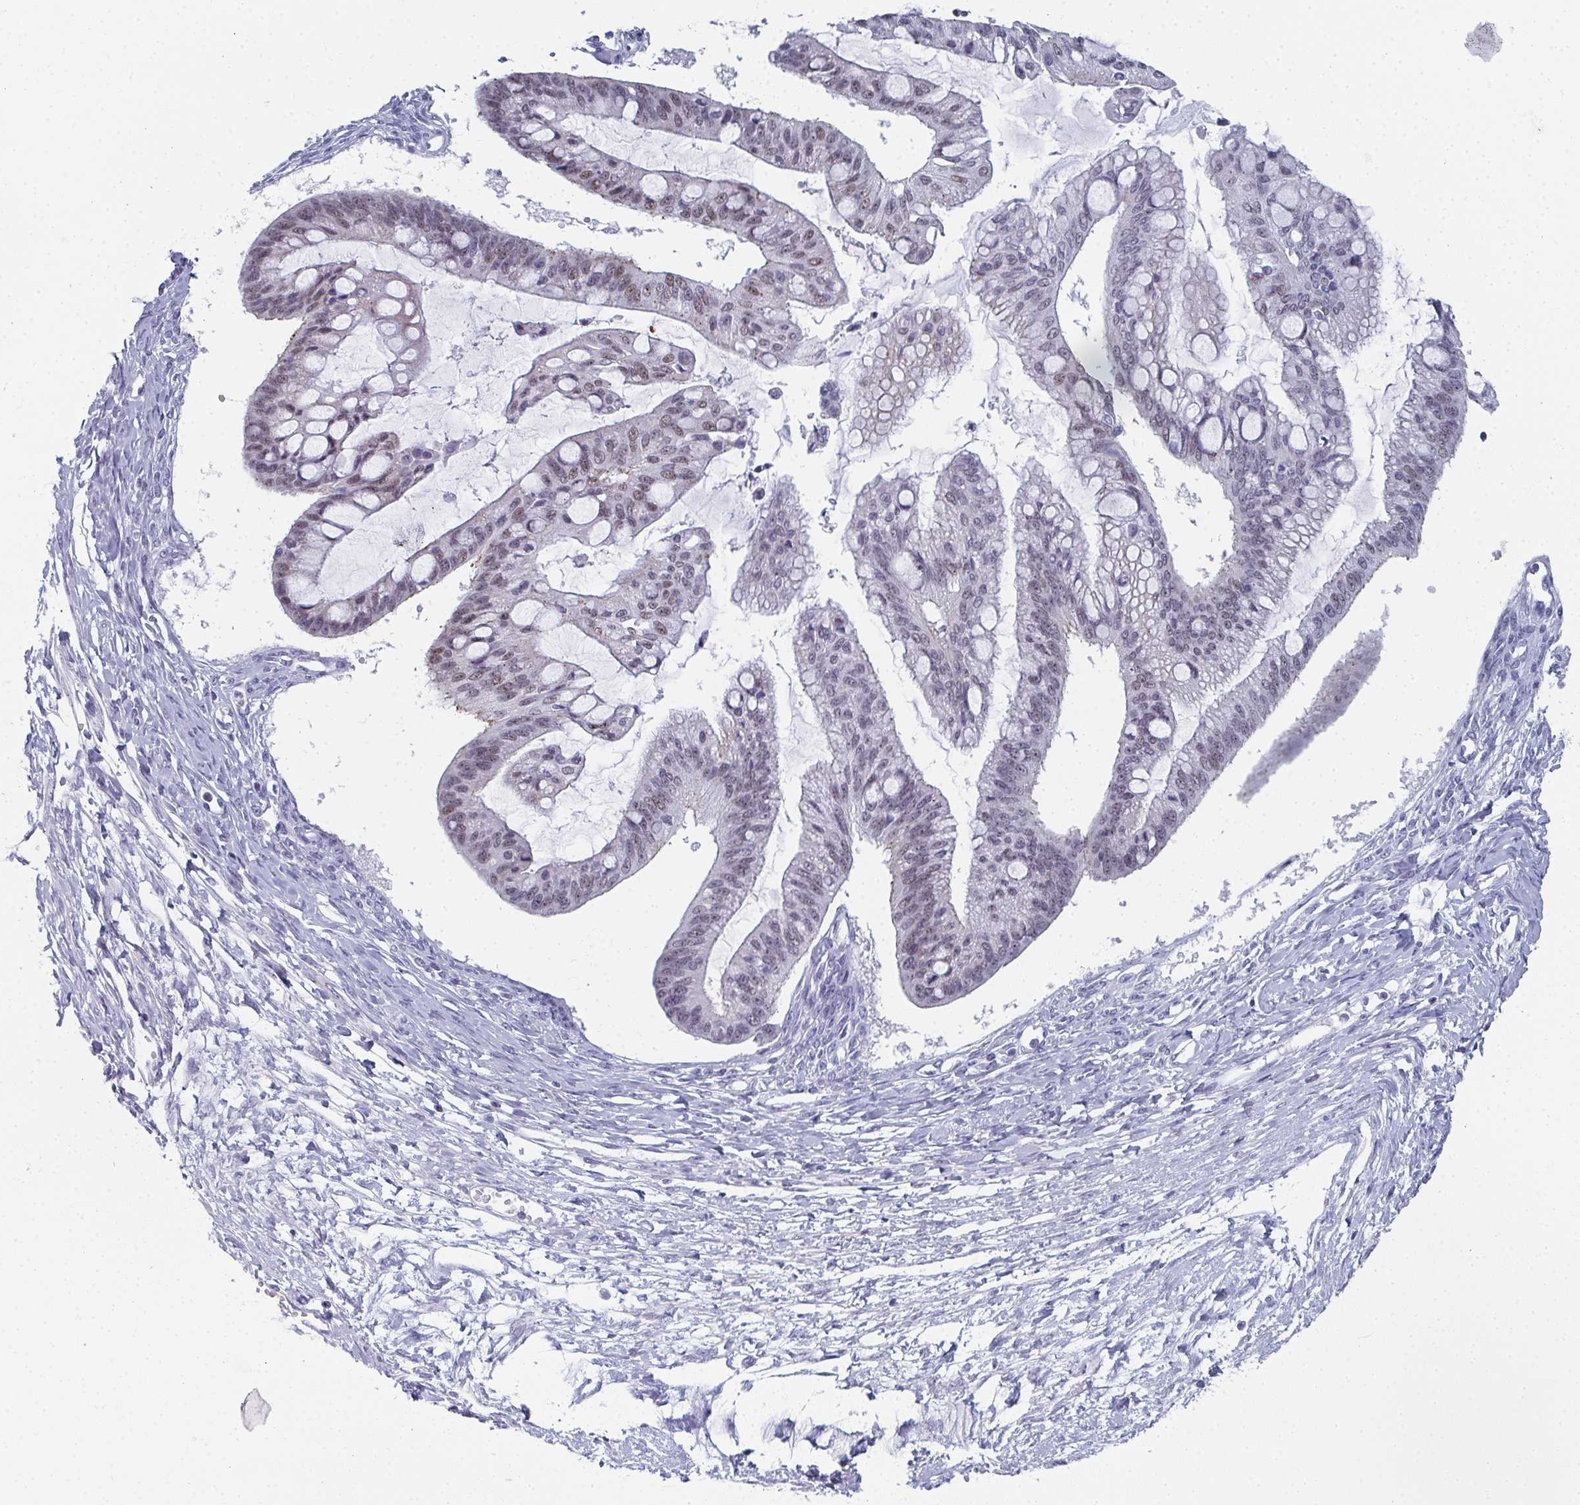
{"staining": {"intensity": "moderate", "quantity": "<25%", "location": "nuclear"}, "tissue": "ovarian cancer", "cell_type": "Tumor cells", "image_type": "cancer", "snomed": [{"axis": "morphology", "description": "Cystadenocarcinoma, mucinous, NOS"}, {"axis": "topography", "description": "Ovary"}], "caption": "Human ovarian cancer stained with a brown dye demonstrates moderate nuclear positive positivity in about <25% of tumor cells.", "gene": "PYCR3", "patient": {"sex": "female", "age": 73}}